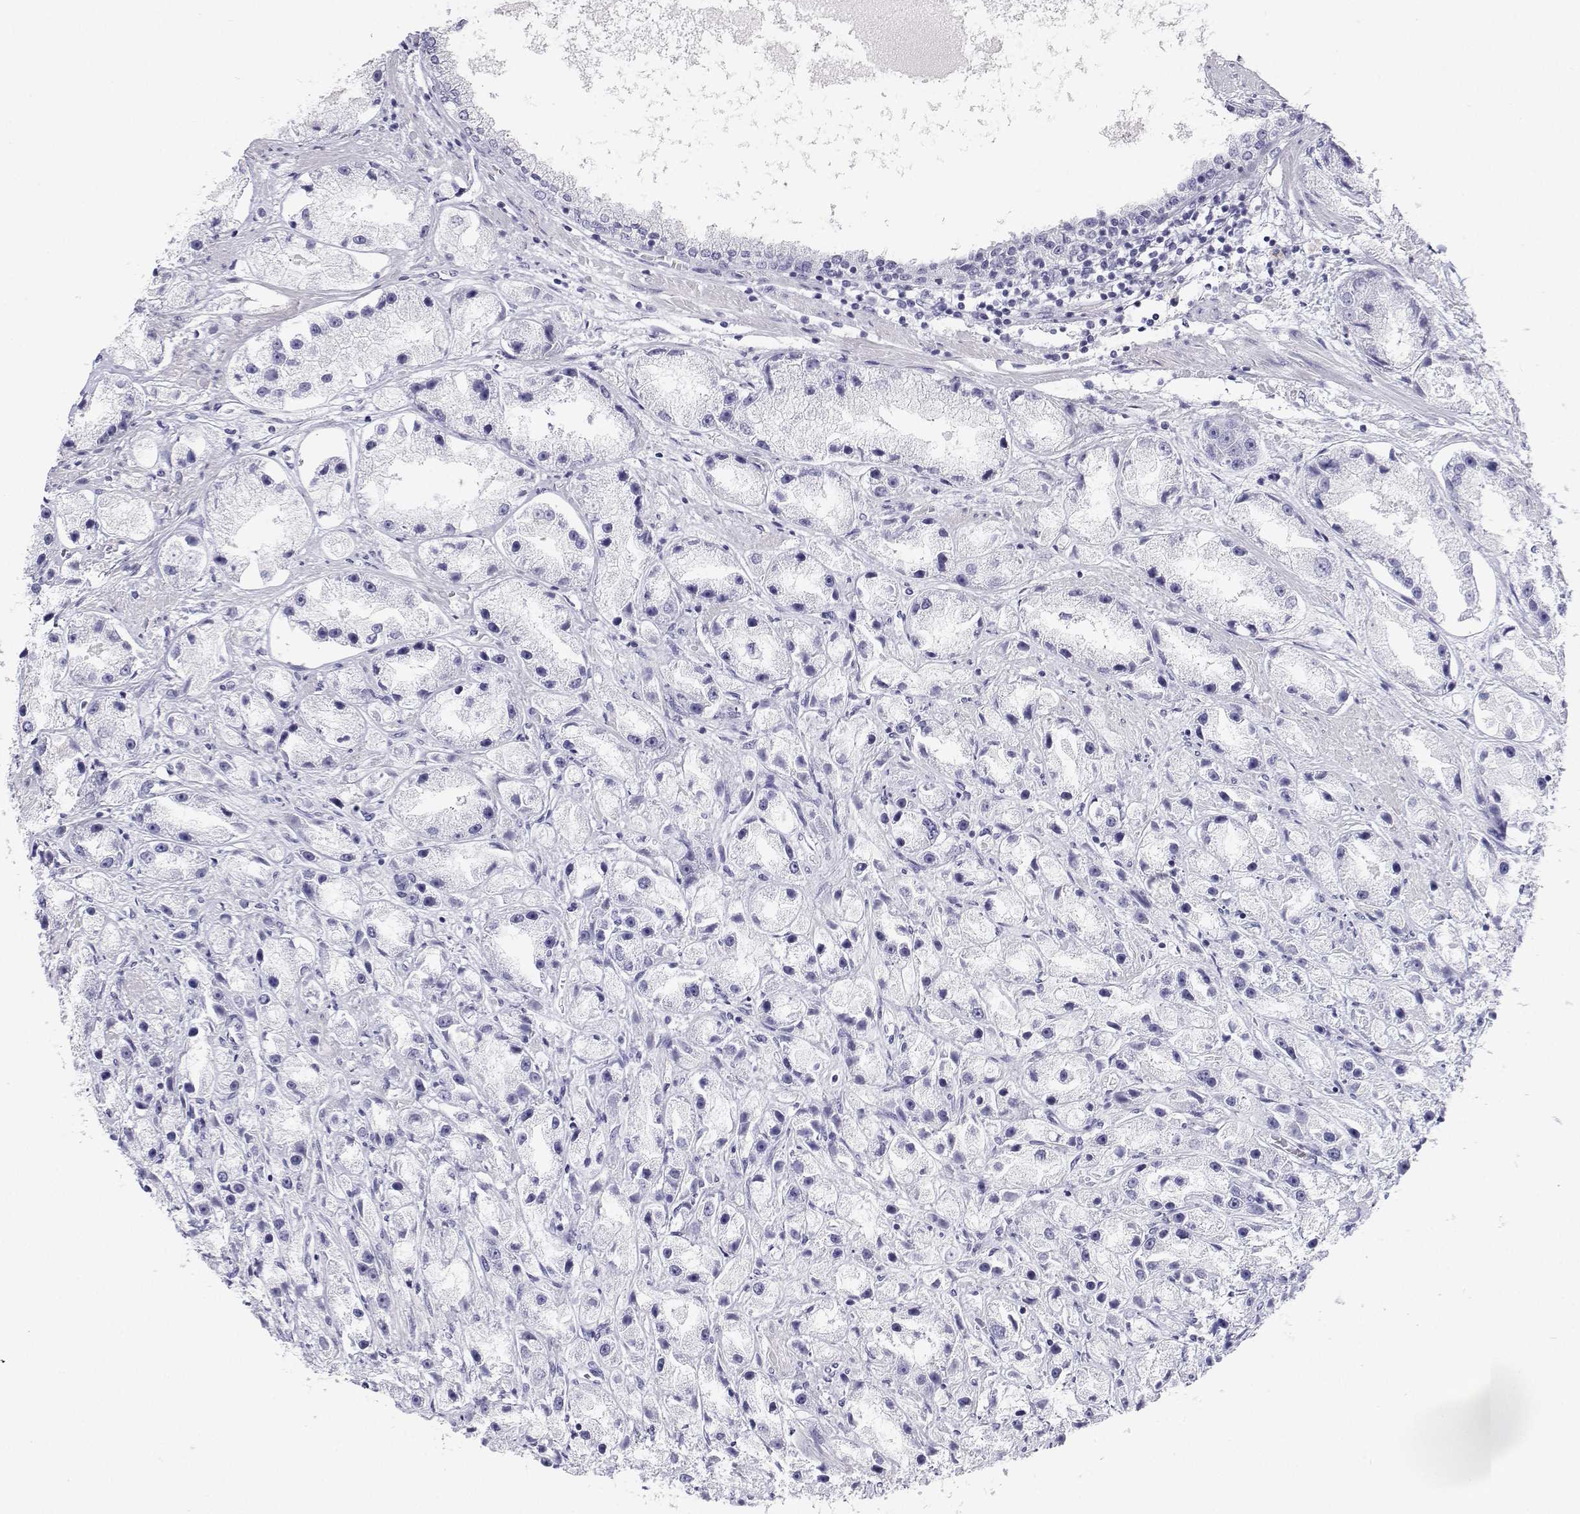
{"staining": {"intensity": "negative", "quantity": "none", "location": "none"}, "tissue": "prostate cancer", "cell_type": "Tumor cells", "image_type": "cancer", "snomed": [{"axis": "morphology", "description": "Adenocarcinoma, High grade"}, {"axis": "topography", "description": "Prostate"}], "caption": "This histopathology image is of prostate cancer (high-grade adenocarcinoma) stained with IHC to label a protein in brown with the nuclei are counter-stained blue. There is no expression in tumor cells.", "gene": "BHMT", "patient": {"sex": "male", "age": 67}}